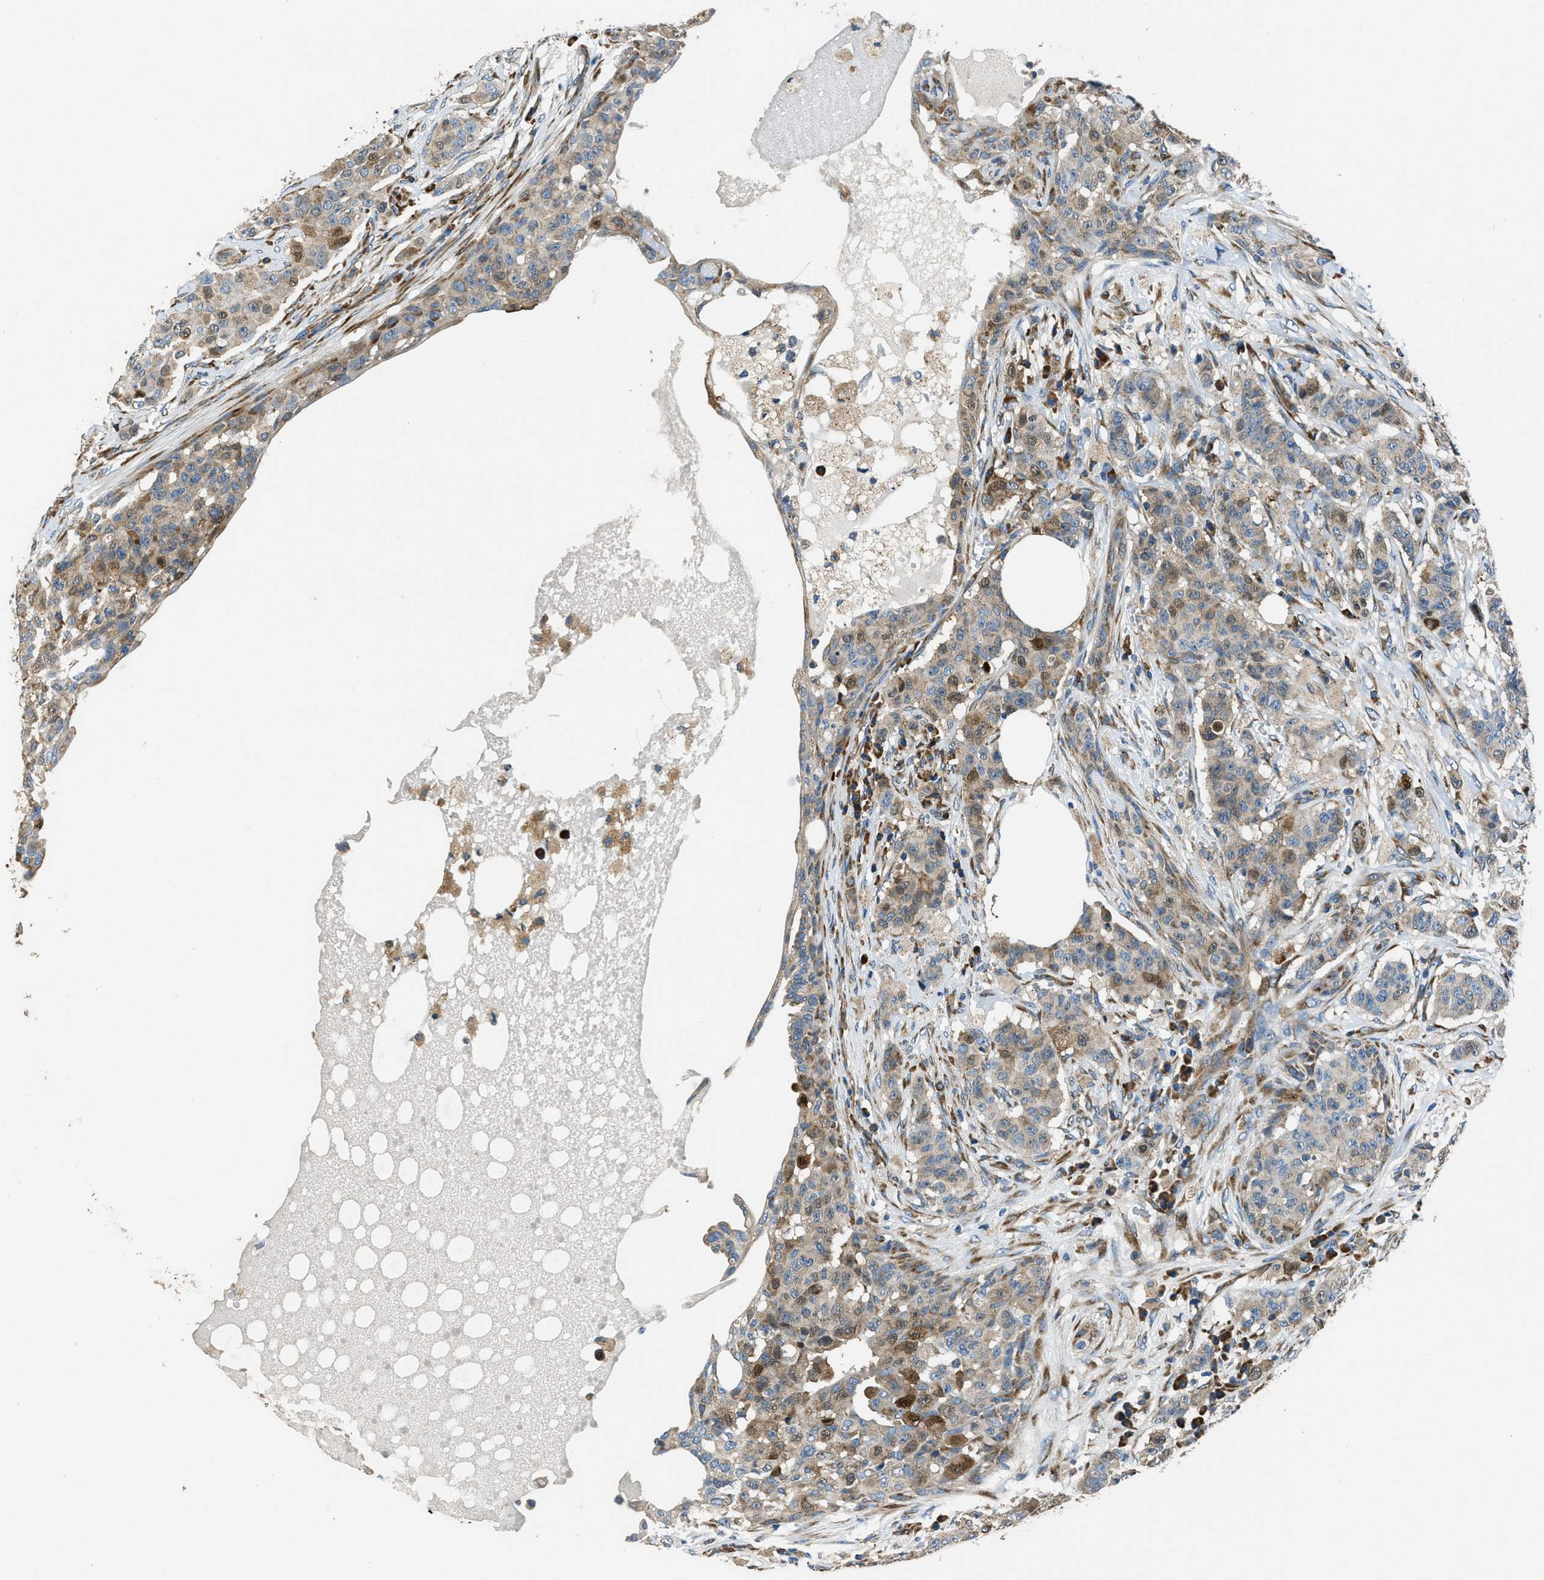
{"staining": {"intensity": "weak", "quantity": ">75%", "location": "cytoplasmic/membranous"}, "tissue": "breast cancer", "cell_type": "Tumor cells", "image_type": "cancer", "snomed": [{"axis": "morphology", "description": "Normal tissue, NOS"}, {"axis": "morphology", "description": "Duct carcinoma"}, {"axis": "topography", "description": "Breast"}], "caption": "Breast cancer (intraductal carcinoma) stained with DAB (3,3'-diaminobenzidine) immunohistochemistry (IHC) shows low levels of weak cytoplasmic/membranous expression in approximately >75% of tumor cells.", "gene": "GIMAP8", "patient": {"sex": "female", "age": 40}}